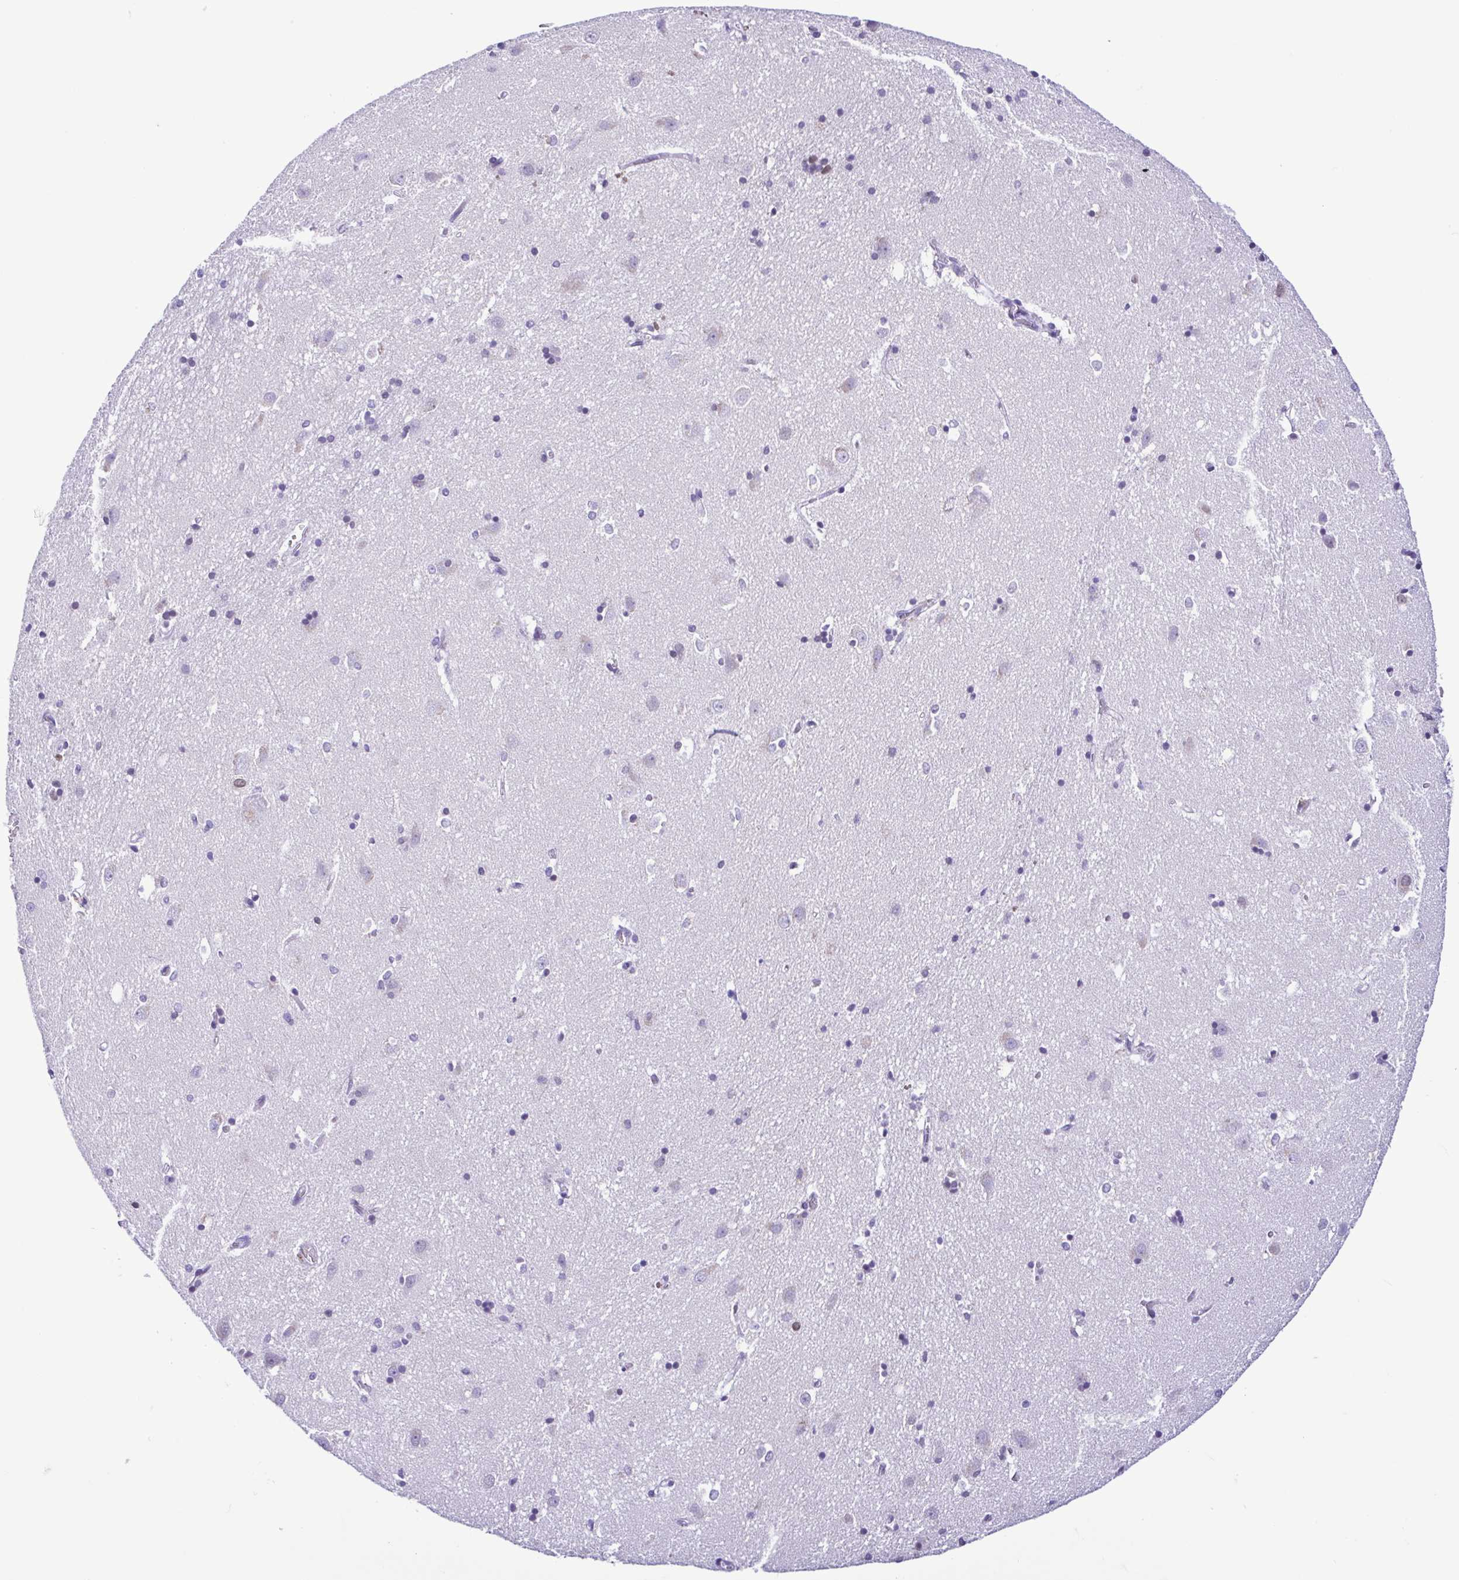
{"staining": {"intensity": "negative", "quantity": "none", "location": "none"}, "tissue": "caudate", "cell_type": "Glial cells", "image_type": "normal", "snomed": [{"axis": "morphology", "description": "Normal tissue, NOS"}, {"axis": "topography", "description": "Lateral ventricle wall"}], "caption": "Caudate was stained to show a protein in brown. There is no significant staining in glial cells. (Immunohistochemistry (ihc), brightfield microscopy, high magnification).", "gene": "SPATA16", "patient": {"sex": "male", "age": 54}}